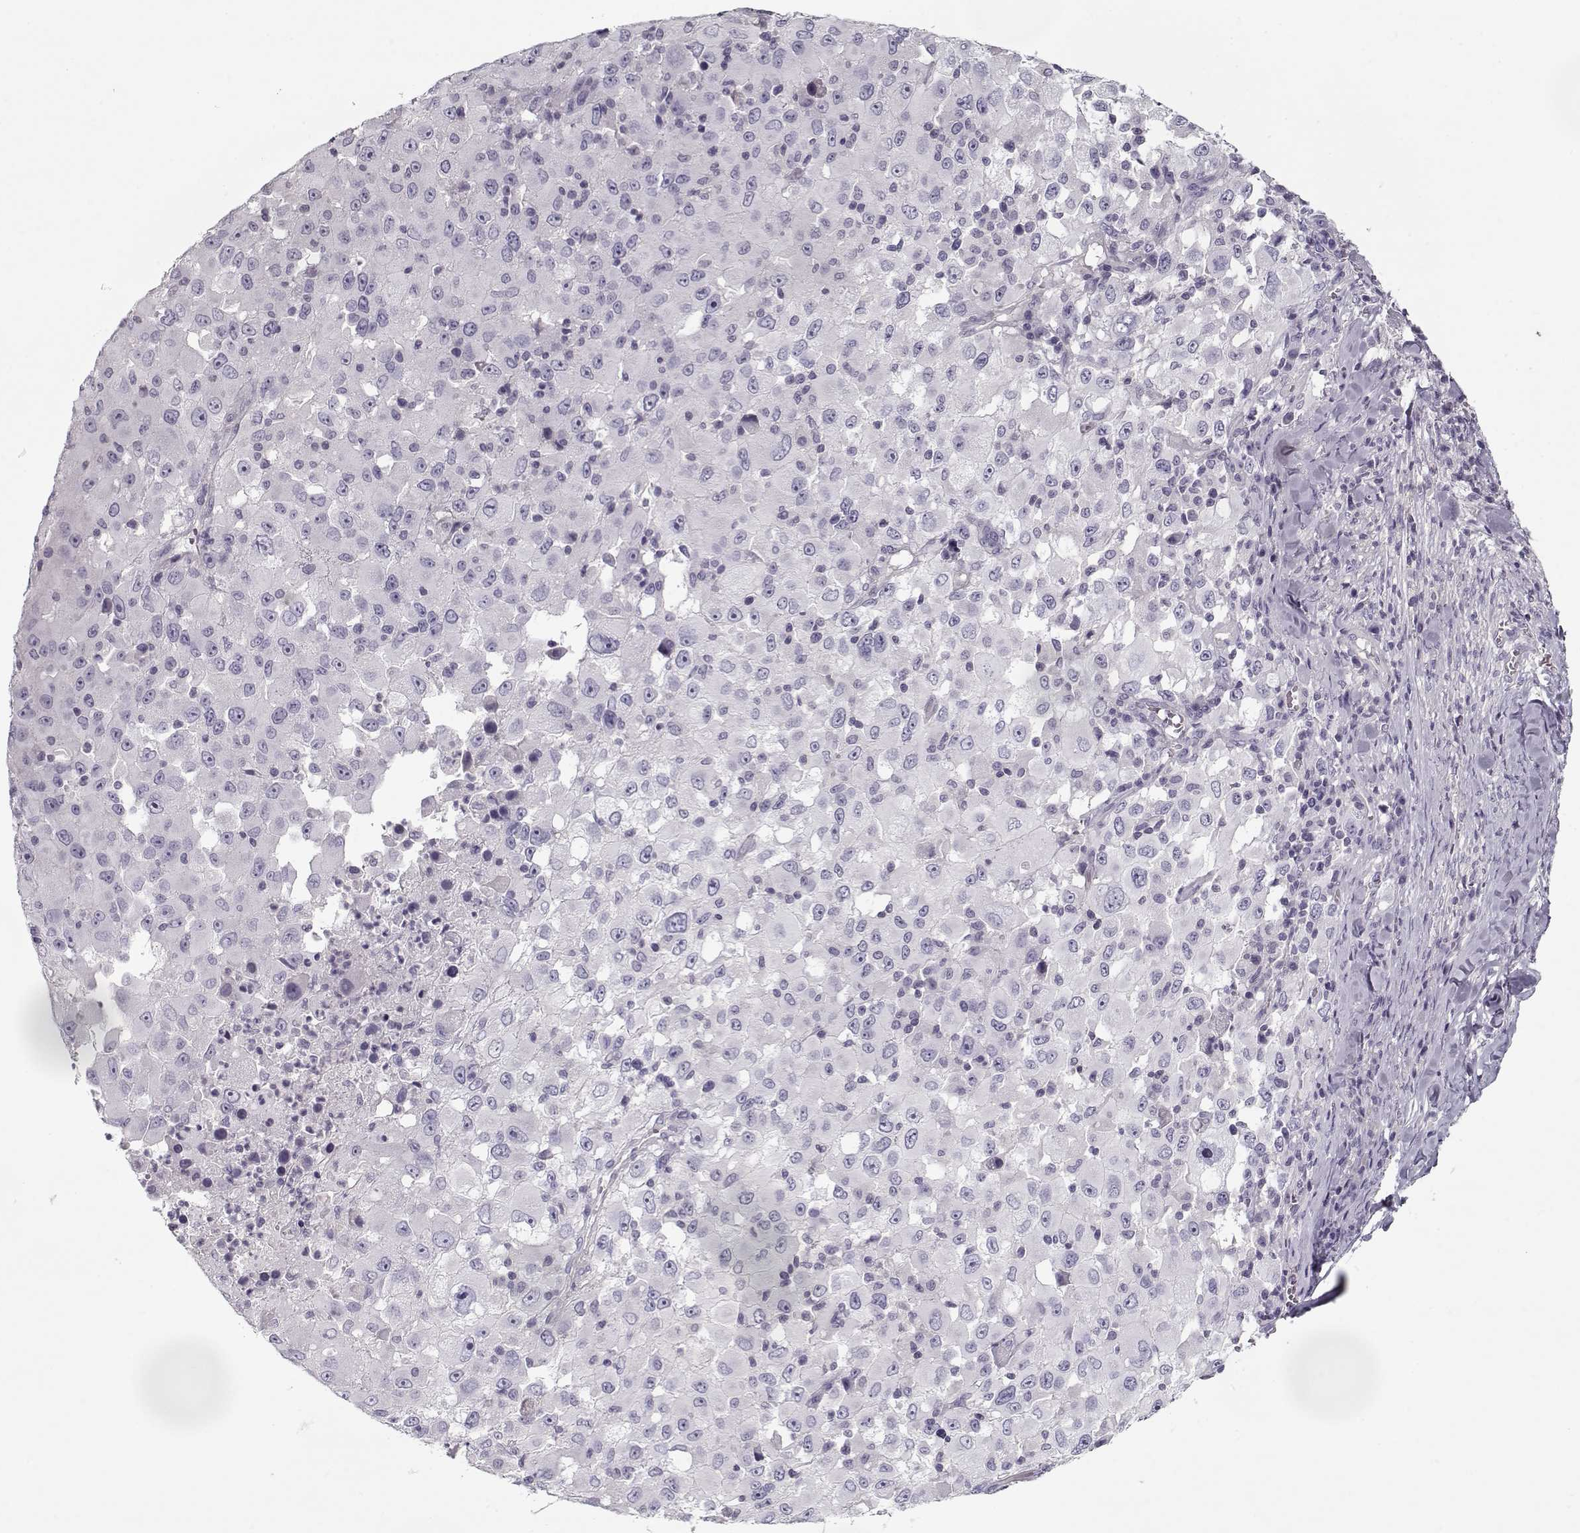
{"staining": {"intensity": "negative", "quantity": "none", "location": "none"}, "tissue": "melanoma", "cell_type": "Tumor cells", "image_type": "cancer", "snomed": [{"axis": "morphology", "description": "Malignant melanoma, Metastatic site"}, {"axis": "topography", "description": "Soft tissue"}], "caption": "Immunohistochemistry image of neoplastic tissue: melanoma stained with DAB exhibits no significant protein staining in tumor cells. (DAB (3,3'-diaminobenzidine) IHC visualized using brightfield microscopy, high magnification).", "gene": "CCDC136", "patient": {"sex": "male", "age": 50}}